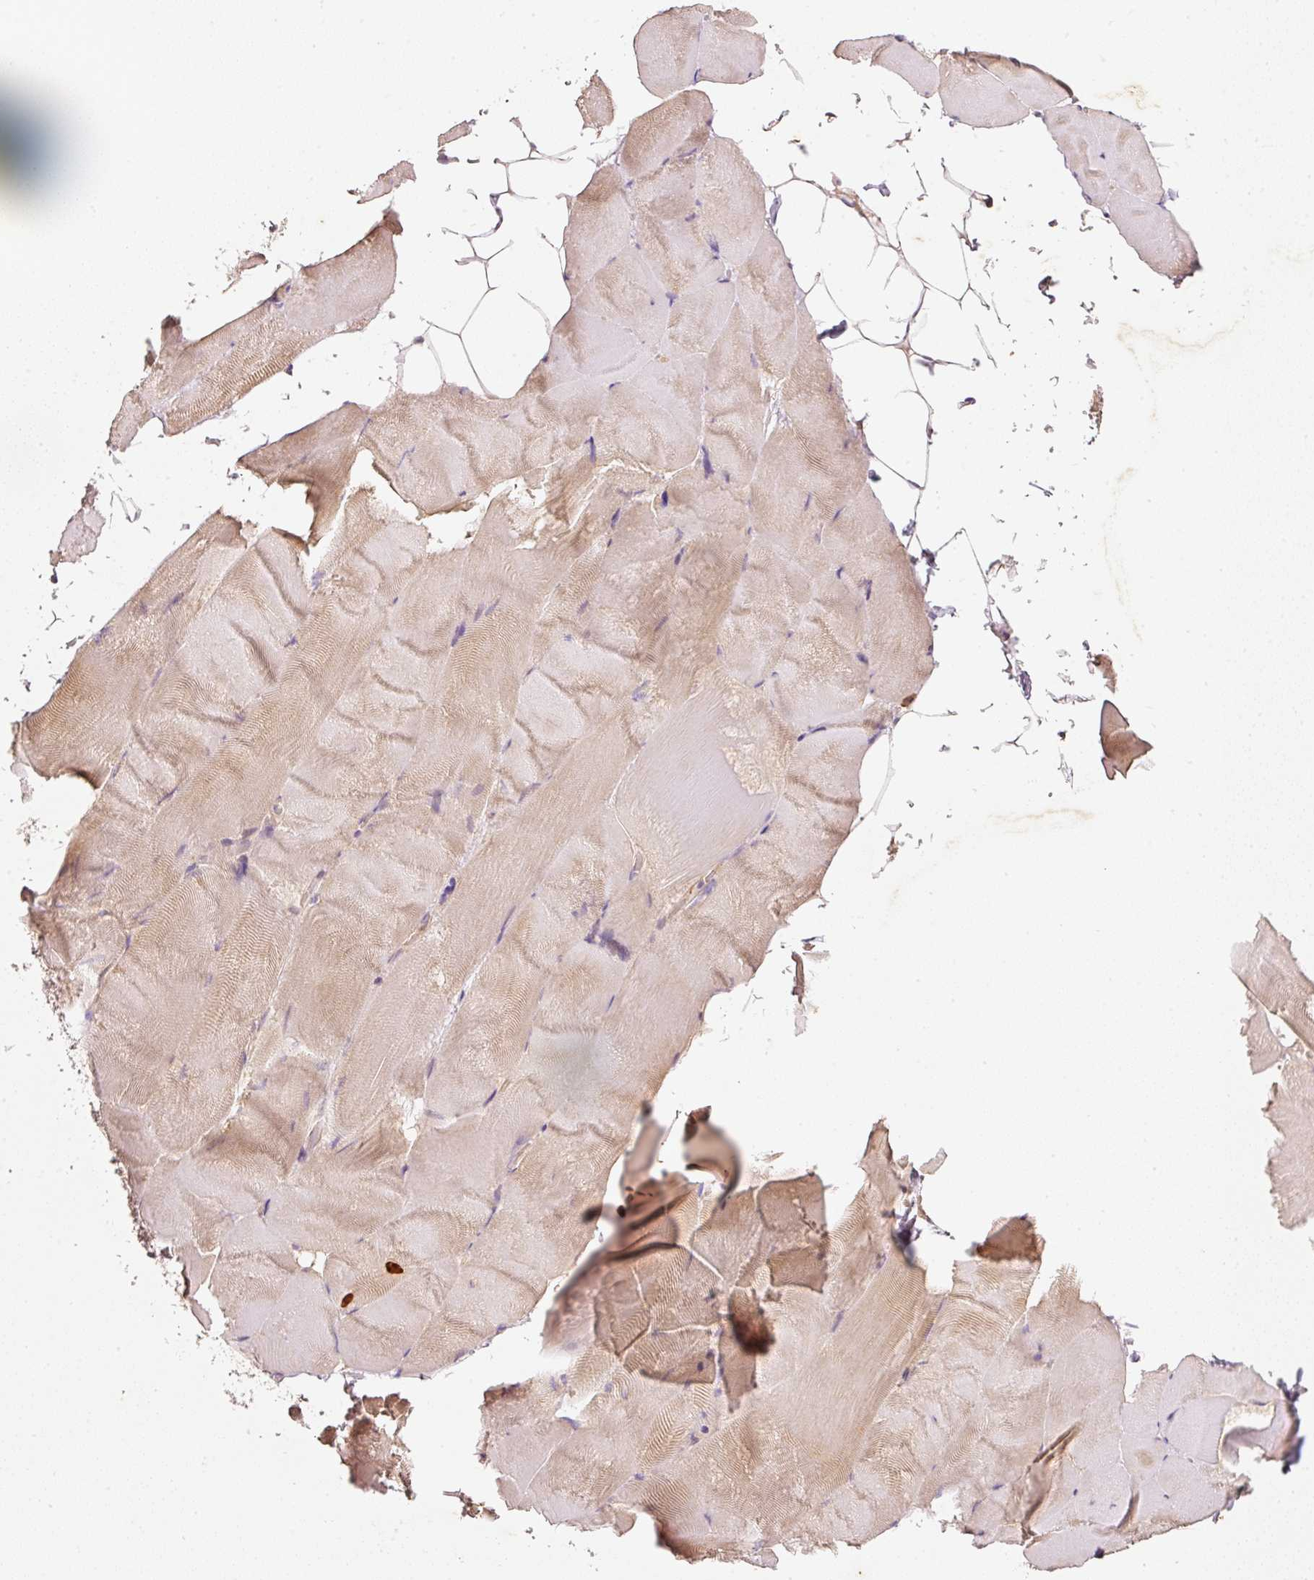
{"staining": {"intensity": "weak", "quantity": "25%-75%", "location": "cytoplasmic/membranous"}, "tissue": "skeletal muscle", "cell_type": "Myocytes", "image_type": "normal", "snomed": [{"axis": "morphology", "description": "Normal tissue, NOS"}, {"axis": "topography", "description": "Skeletal muscle"}], "caption": "Immunohistochemical staining of normal human skeletal muscle shows 25%-75% levels of weak cytoplasmic/membranous protein expression in about 25%-75% of myocytes. Immunohistochemistry stains the protein in brown and the nuclei are stained blue.", "gene": "RGL2", "patient": {"sex": "female", "age": 64}}